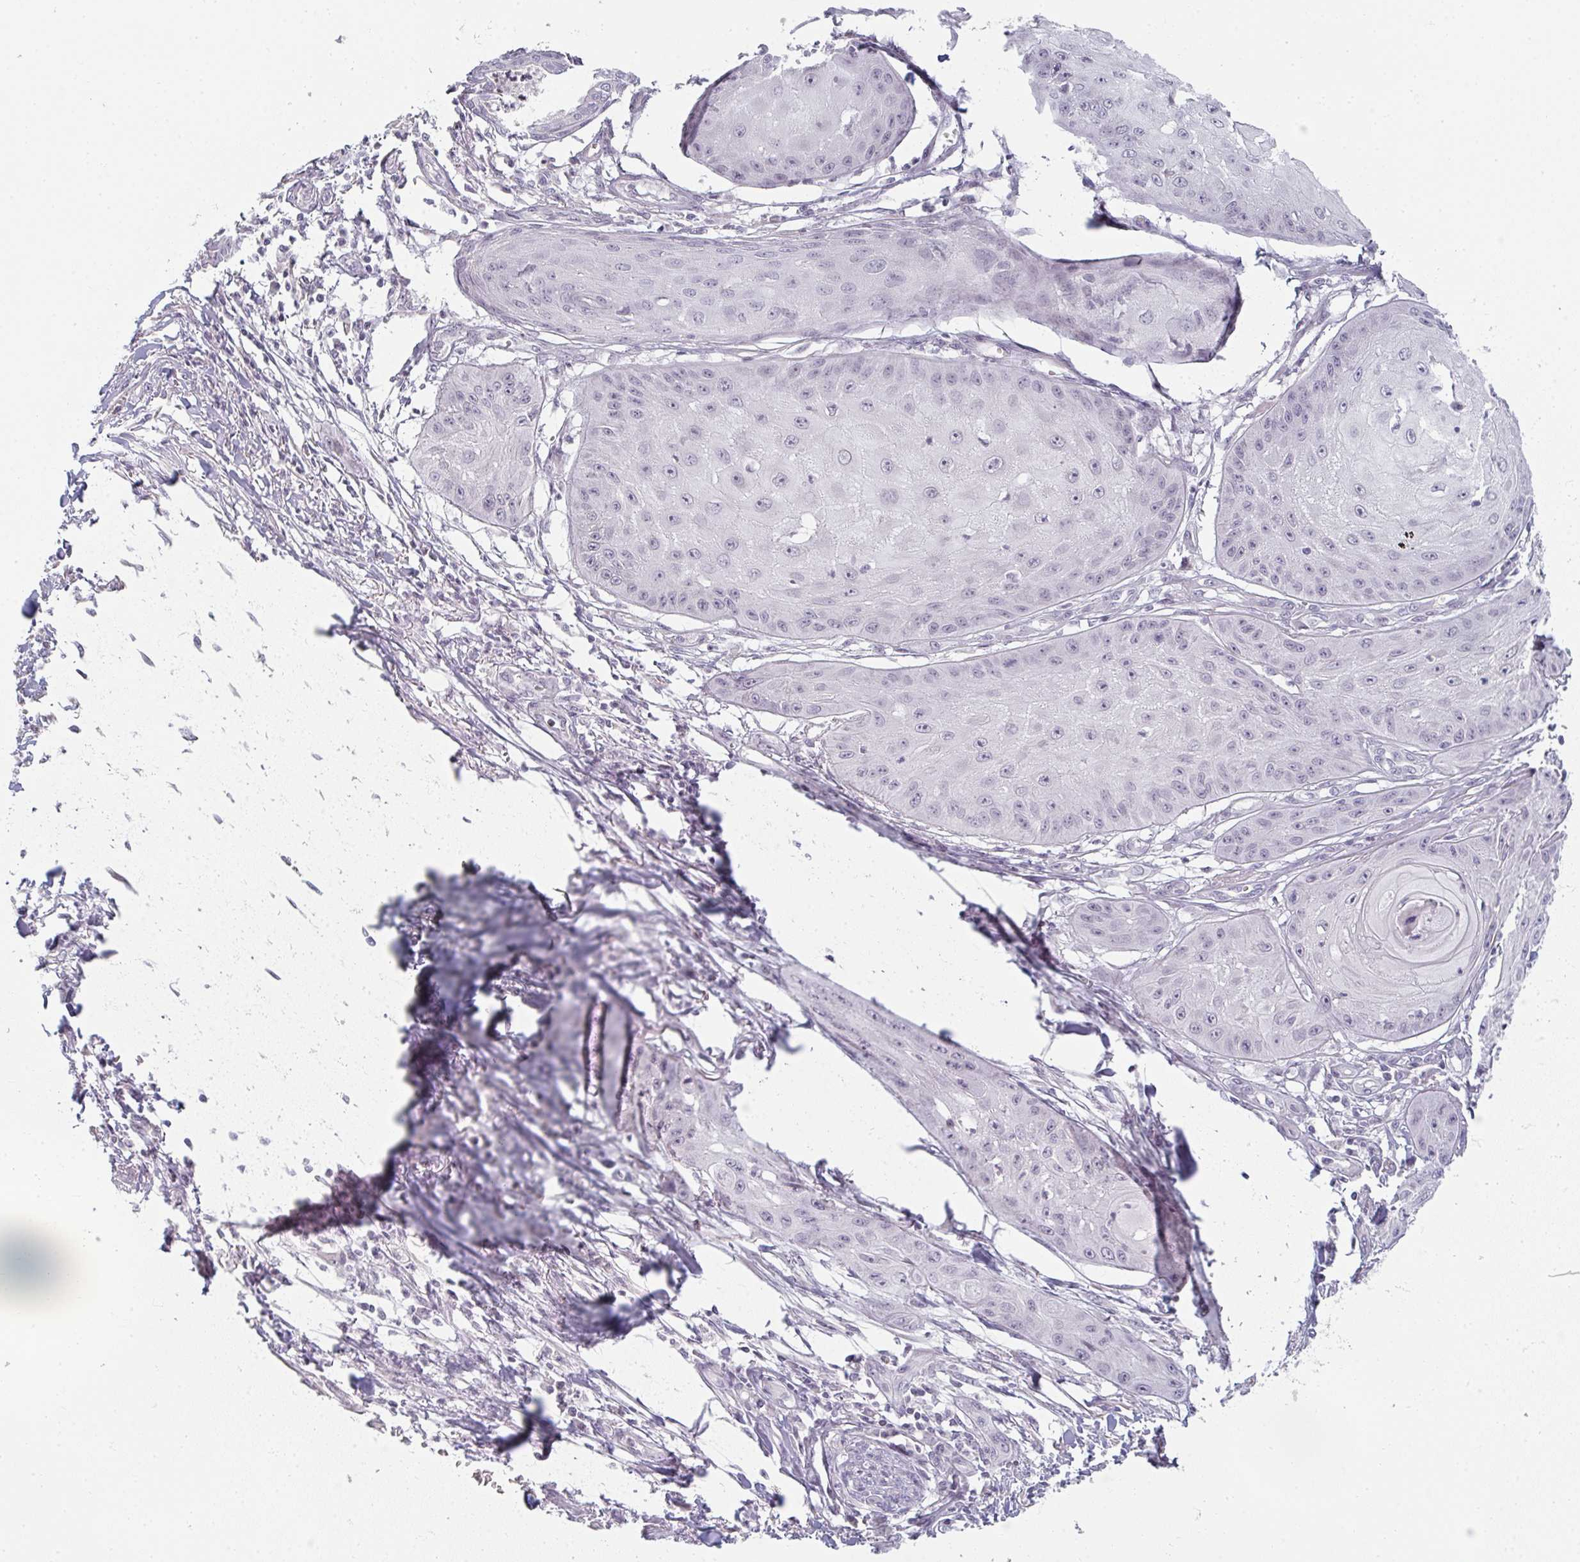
{"staining": {"intensity": "negative", "quantity": "none", "location": "none"}, "tissue": "skin cancer", "cell_type": "Tumor cells", "image_type": "cancer", "snomed": [{"axis": "morphology", "description": "Squamous cell carcinoma, NOS"}, {"axis": "topography", "description": "Skin"}], "caption": "Micrograph shows no protein expression in tumor cells of skin squamous cell carcinoma tissue.", "gene": "RBBP6", "patient": {"sex": "male", "age": 70}}